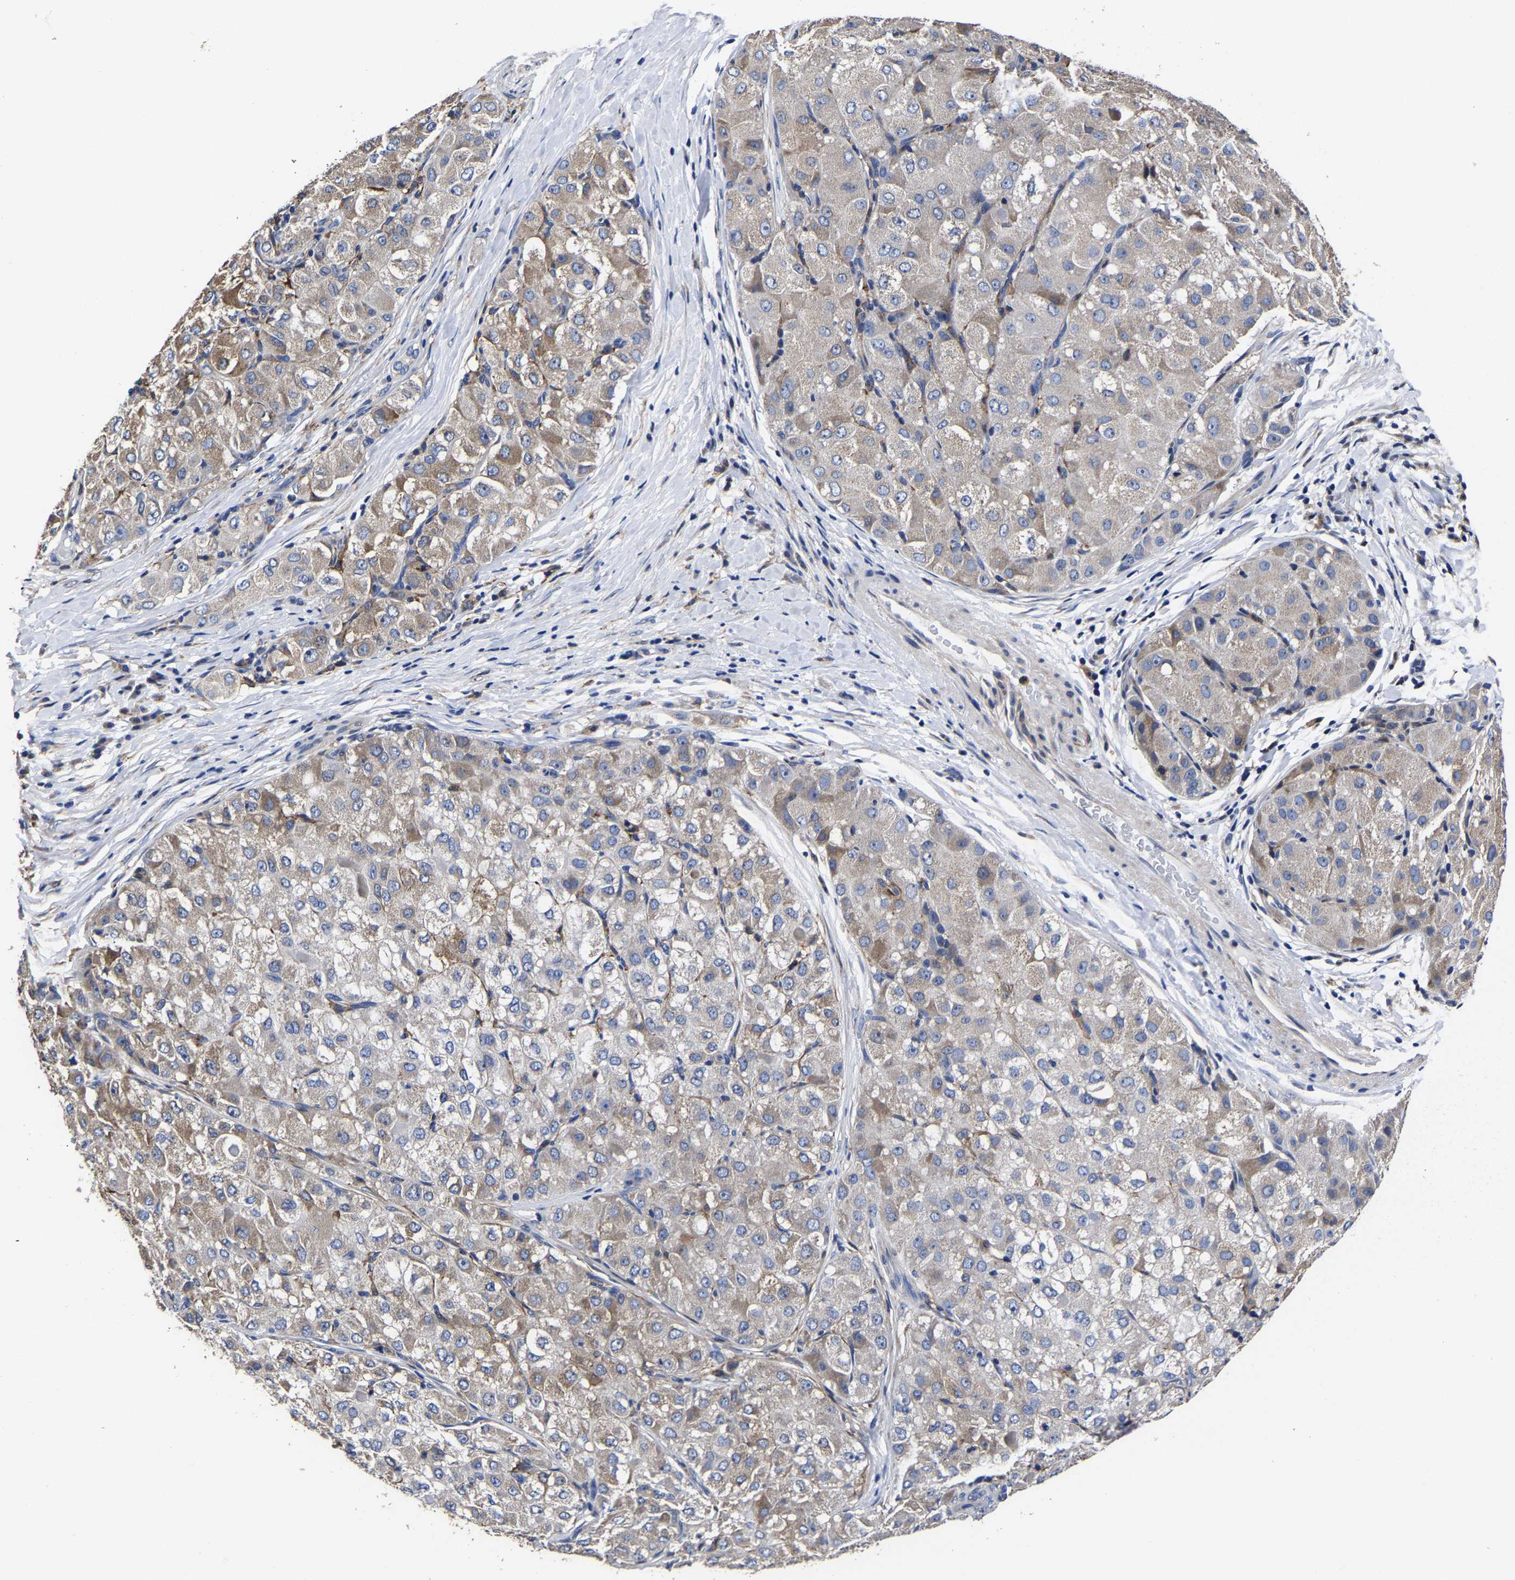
{"staining": {"intensity": "weak", "quantity": ">75%", "location": "cytoplasmic/membranous"}, "tissue": "liver cancer", "cell_type": "Tumor cells", "image_type": "cancer", "snomed": [{"axis": "morphology", "description": "Carcinoma, Hepatocellular, NOS"}, {"axis": "topography", "description": "Liver"}], "caption": "IHC of liver hepatocellular carcinoma exhibits low levels of weak cytoplasmic/membranous positivity in about >75% of tumor cells. The staining was performed using DAB (3,3'-diaminobenzidine) to visualize the protein expression in brown, while the nuclei were stained in blue with hematoxylin (Magnification: 20x).", "gene": "AASS", "patient": {"sex": "male", "age": 80}}